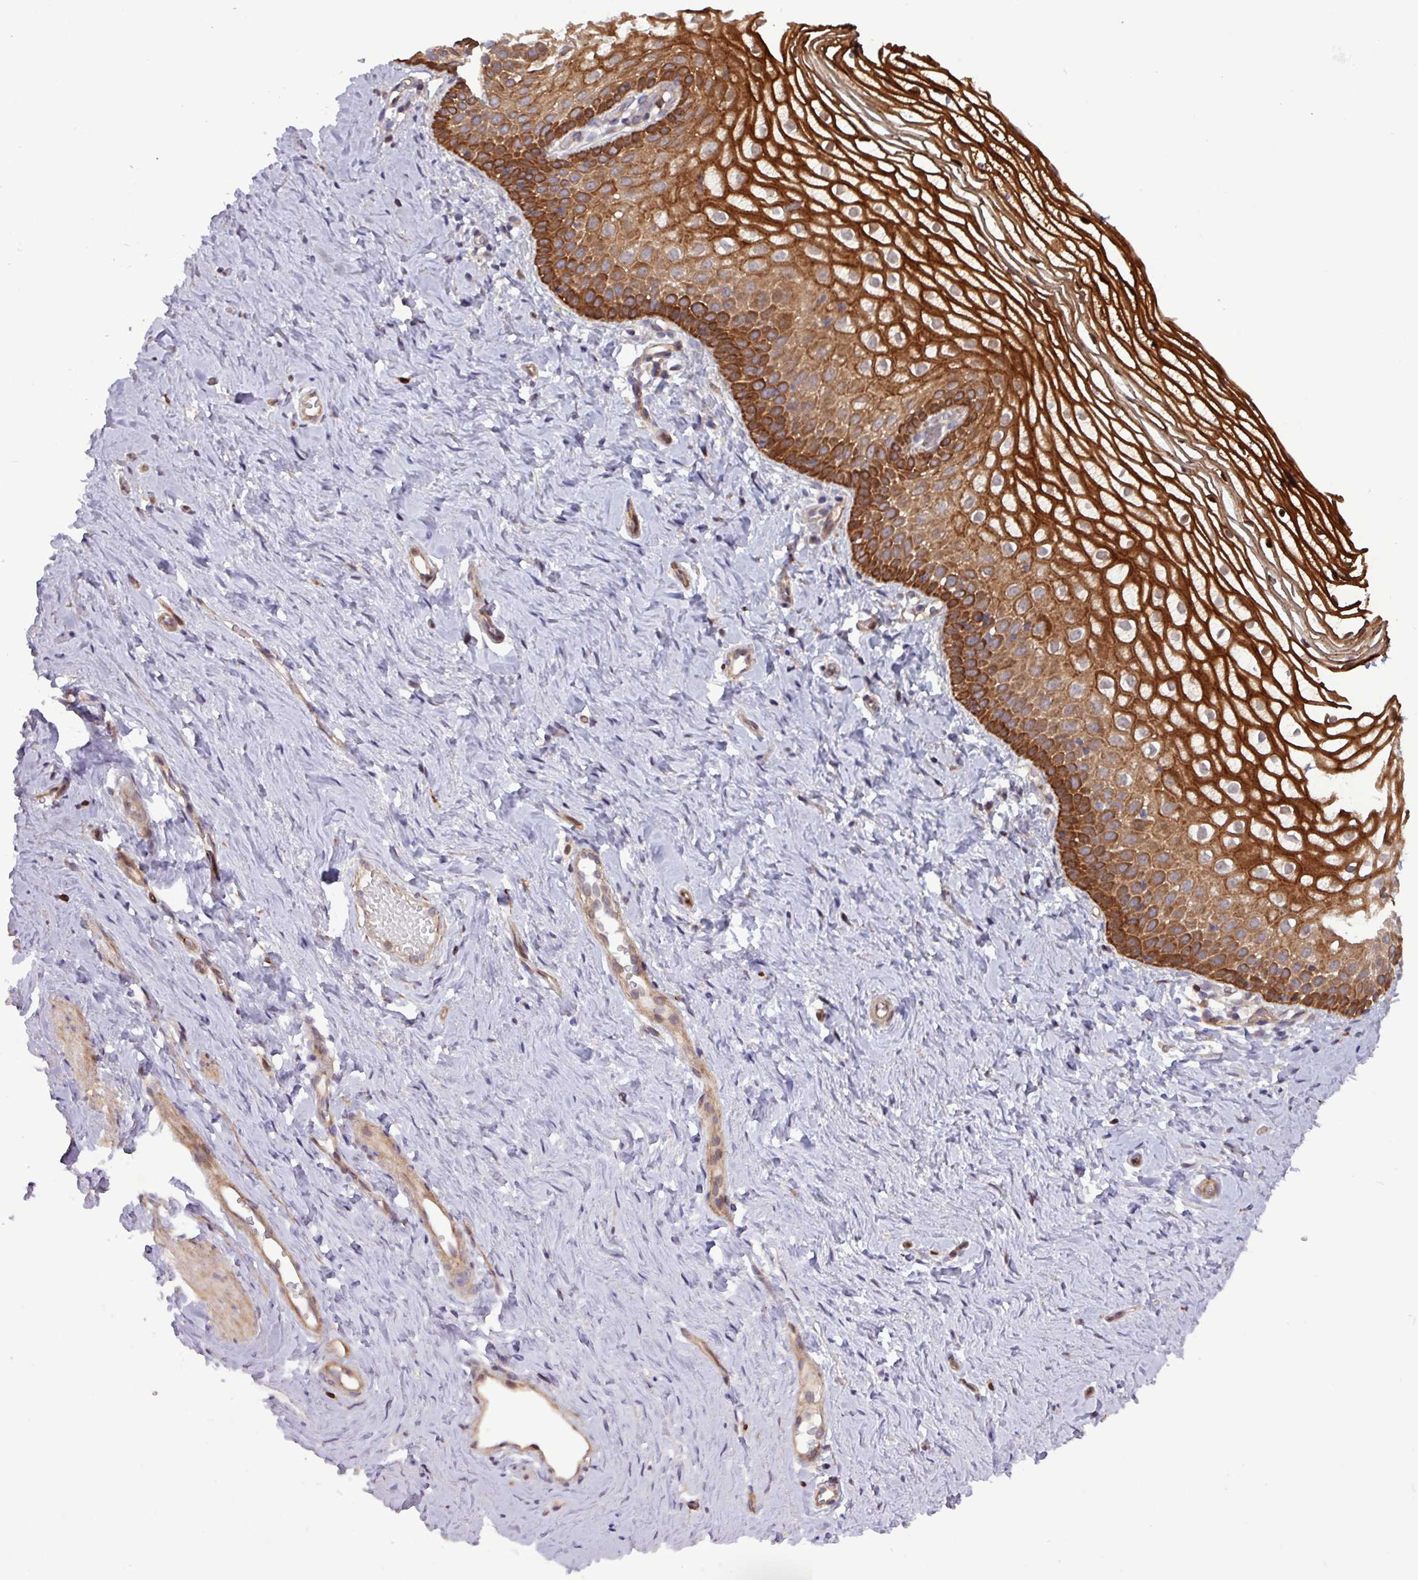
{"staining": {"intensity": "strong", "quantity": ">75%", "location": "cytoplasmic/membranous"}, "tissue": "vagina", "cell_type": "Squamous epithelial cells", "image_type": "normal", "snomed": [{"axis": "morphology", "description": "Normal tissue, NOS"}, {"axis": "topography", "description": "Vagina"}], "caption": "Immunohistochemistry photomicrograph of unremarkable vagina: vagina stained using immunohistochemistry (IHC) reveals high levels of strong protein expression localized specifically in the cytoplasmic/membranous of squamous epithelial cells, appearing as a cytoplasmic/membranous brown color.", "gene": "CNTRL", "patient": {"sex": "female", "age": 56}}